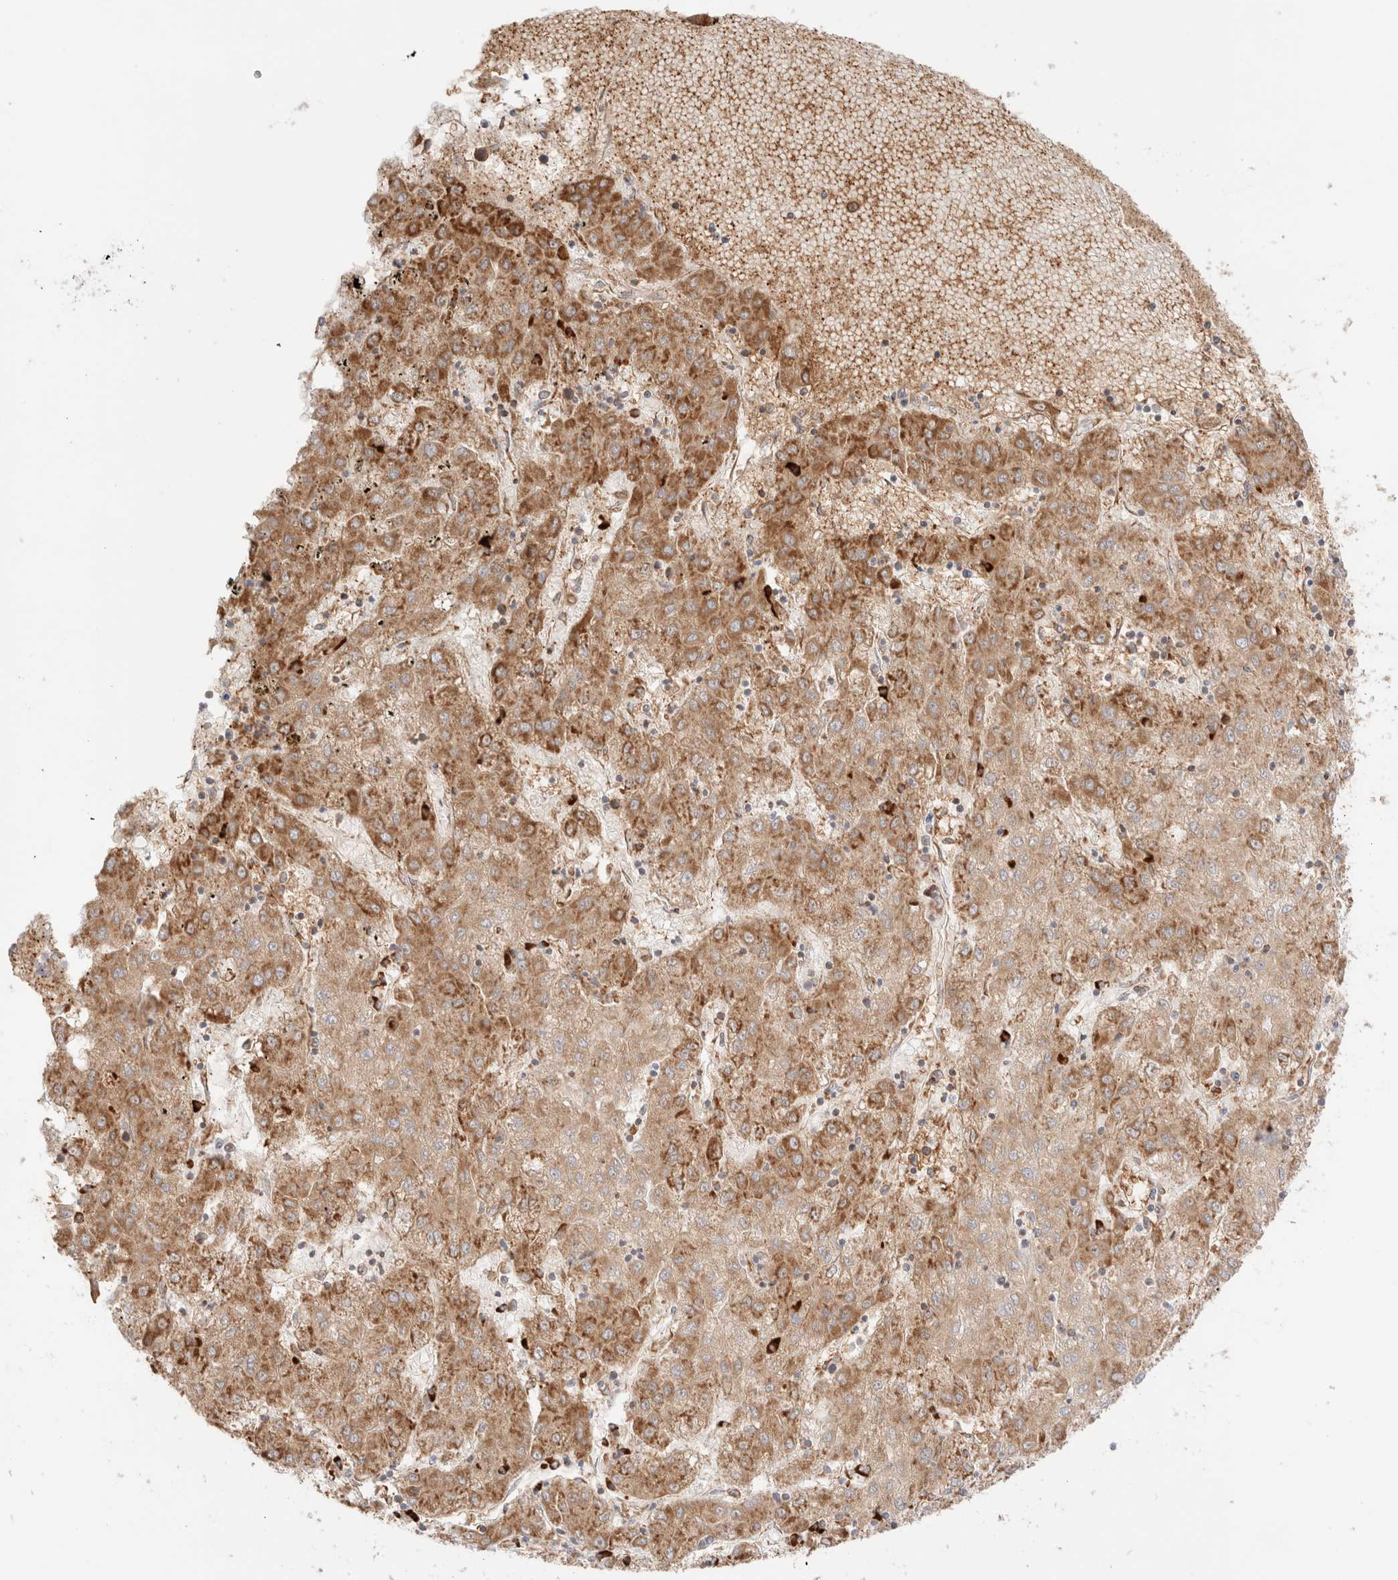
{"staining": {"intensity": "moderate", "quantity": ">75%", "location": "cytoplasmic/membranous"}, "tissue": "liver cancer", "cell_type": "Tumor cells", "image_type": "cancer", "snomed": [{"axis": "morphology", "description": "Carcinoma, Hepatocellular, NOS"}, {"axis": "topography", "description": "Liver"}], "caption": "Immunohistochemistry (IHC) staining of liver cancer, which shows medium levels of moderate cytoplasmic/membranous positivity in approximately >75% of tumor cells indicating moderate cytoplasmic/membranous protein staining. The staining was performed using DAB (3,3'-diaminobenzidine) (brown) for protein detection and nuclei were counterstained in hematoxylin (blue).", "gene": "UTS2B", "patient": {"sex": "male", "age": 72}}